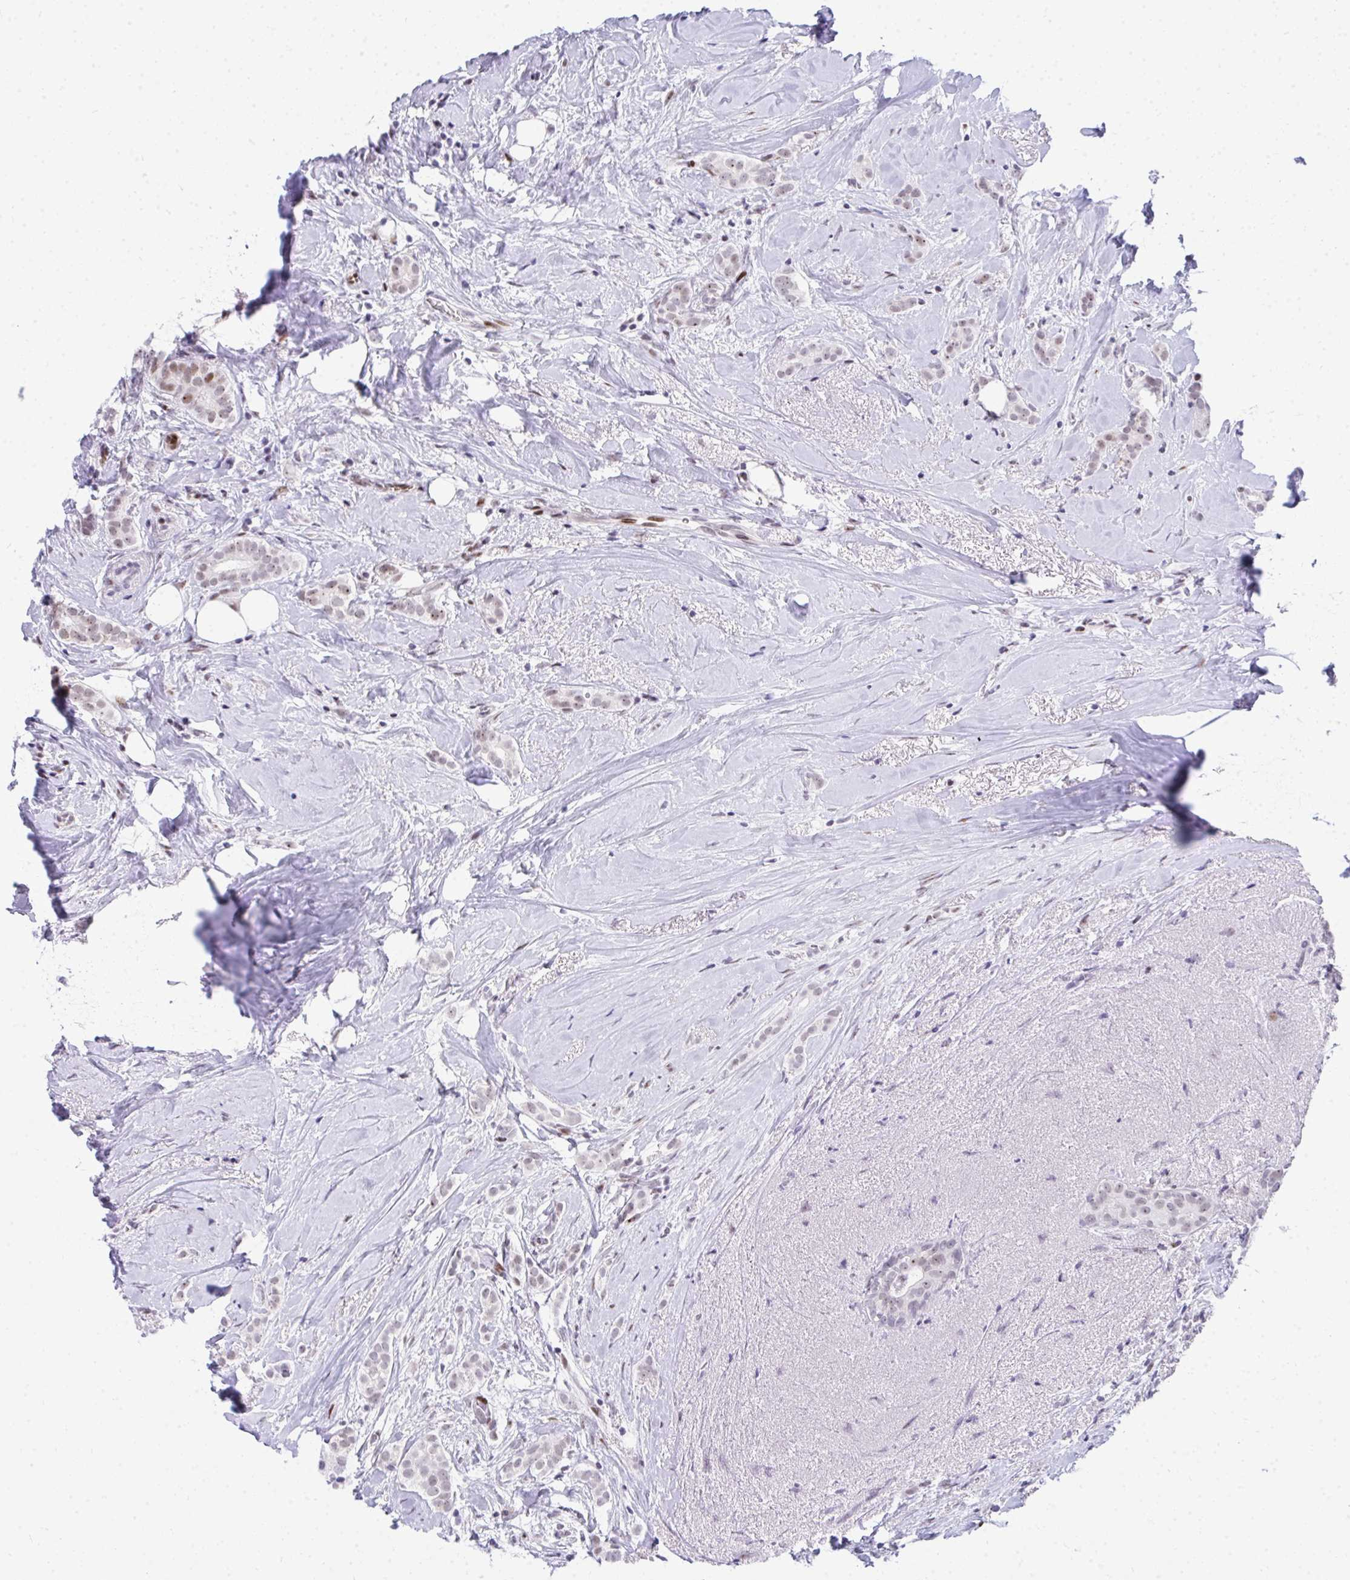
{"staining": {"intensity": "weak", "quantity": ">75%", "location": "nuclear"}, "tissue": "breast cancer", "cell_type": "Tumor cells", "image_type": "cancer", "snomed": [{"axis": "morphology", "description": "Duct carcinoma"}, {"axis": "topography", "description": "Breast"}], "caption": "Tumor cells demonstrate low levels of weak nuclear staining in about >75% of cells in breast cancer (intraductal carcinoma).", "gene": "GLDN", "patient": {"sex": "female", "age": 65}}